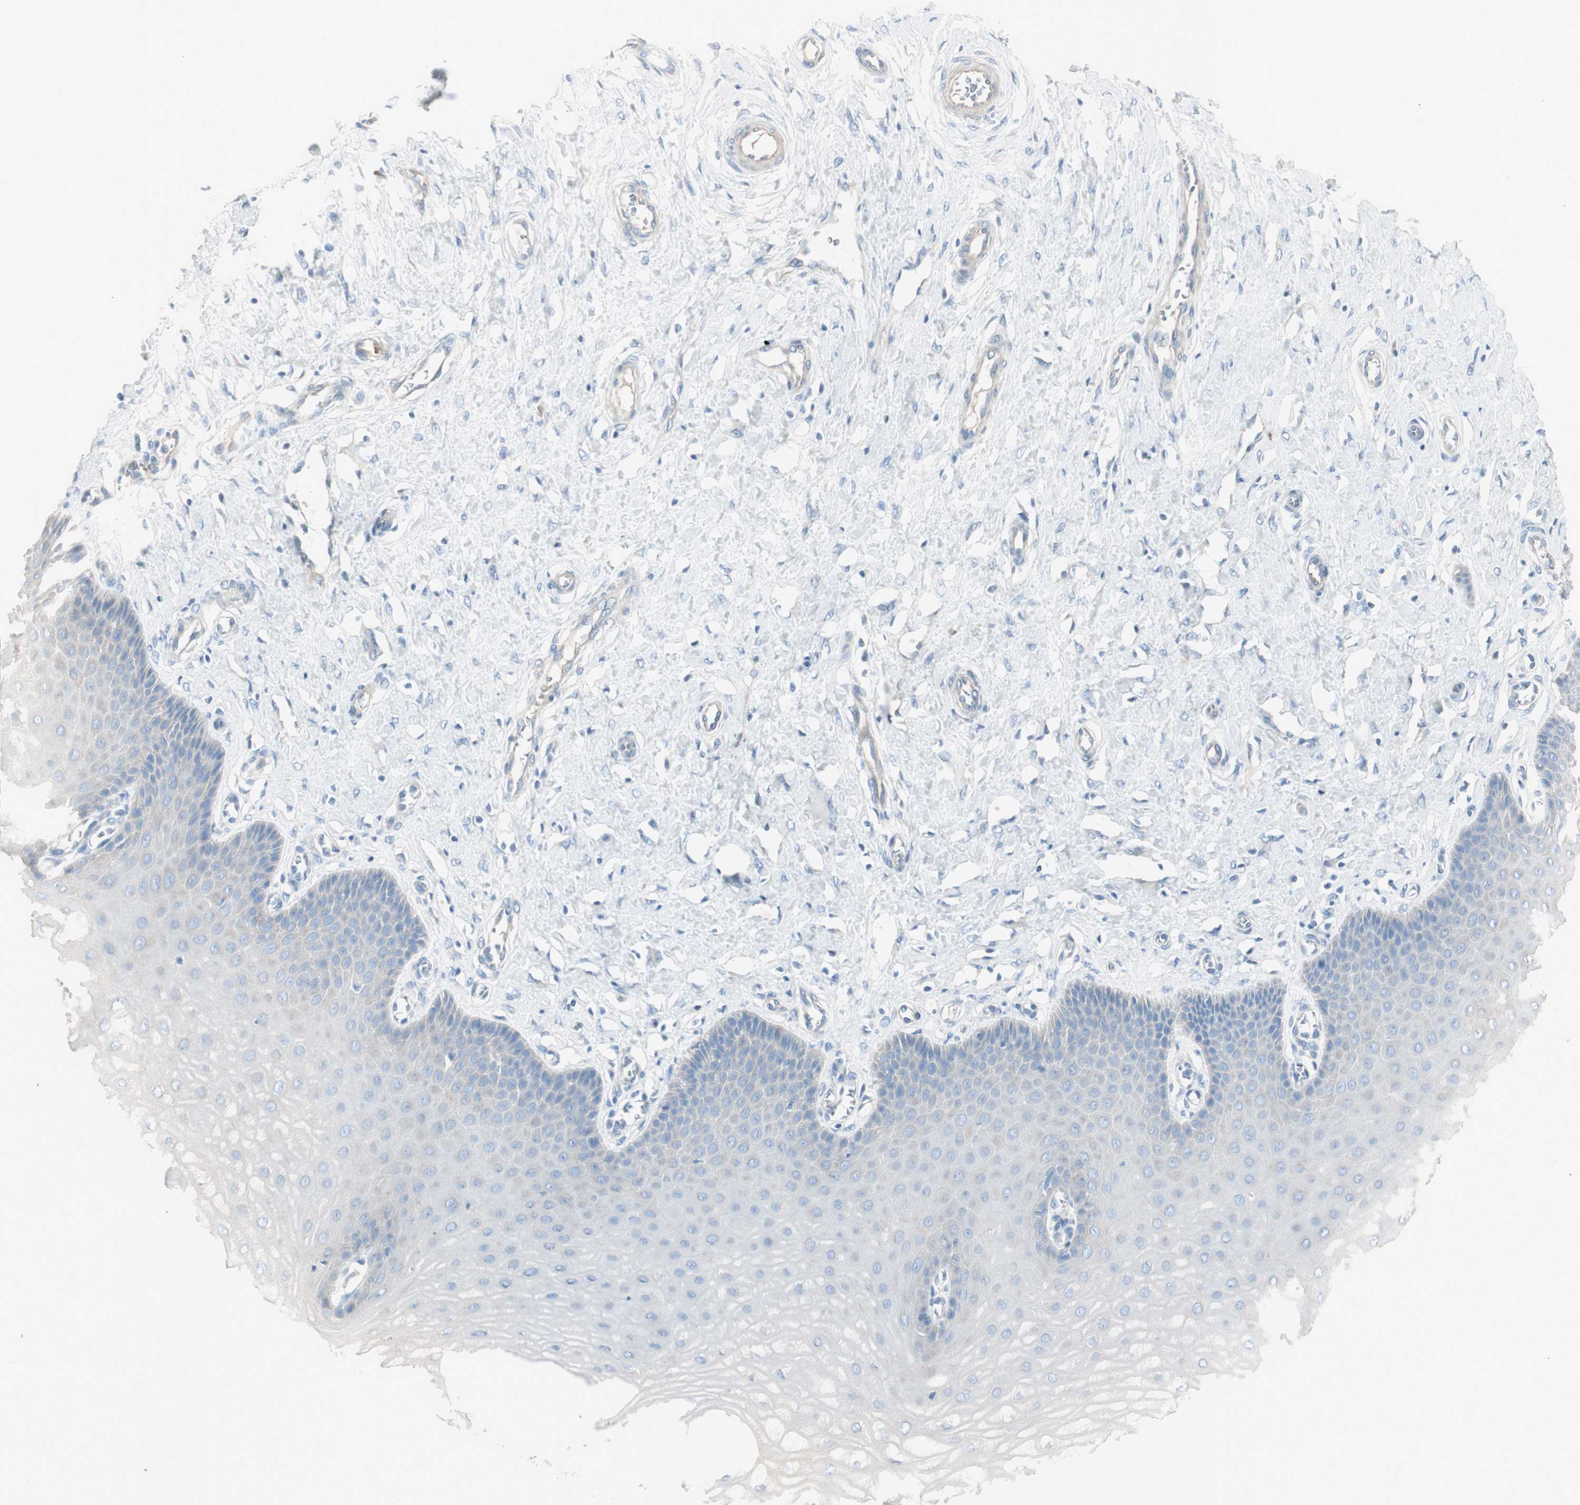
{"staining": {"intensity": "negative", "quantity": "none", "location": "none"}, "tissue": "cervix", "cell_type": "Glandular cells", "image_type": "normal", "snomed": [{"axis": "morphology", "description": "Normal tissue, NOS"}, {"axis": "topography", "description": "Cervix"}], "caption": "Immunohistochemistry (IHC) photomicrograph of normal cervix: cervix stained with DAB (3,3'-diaminobenzidine) shows no significant protein positivity in glandular cells.", "gene": "CDHR5", "patient": {"sex": "female", "age": 55}}